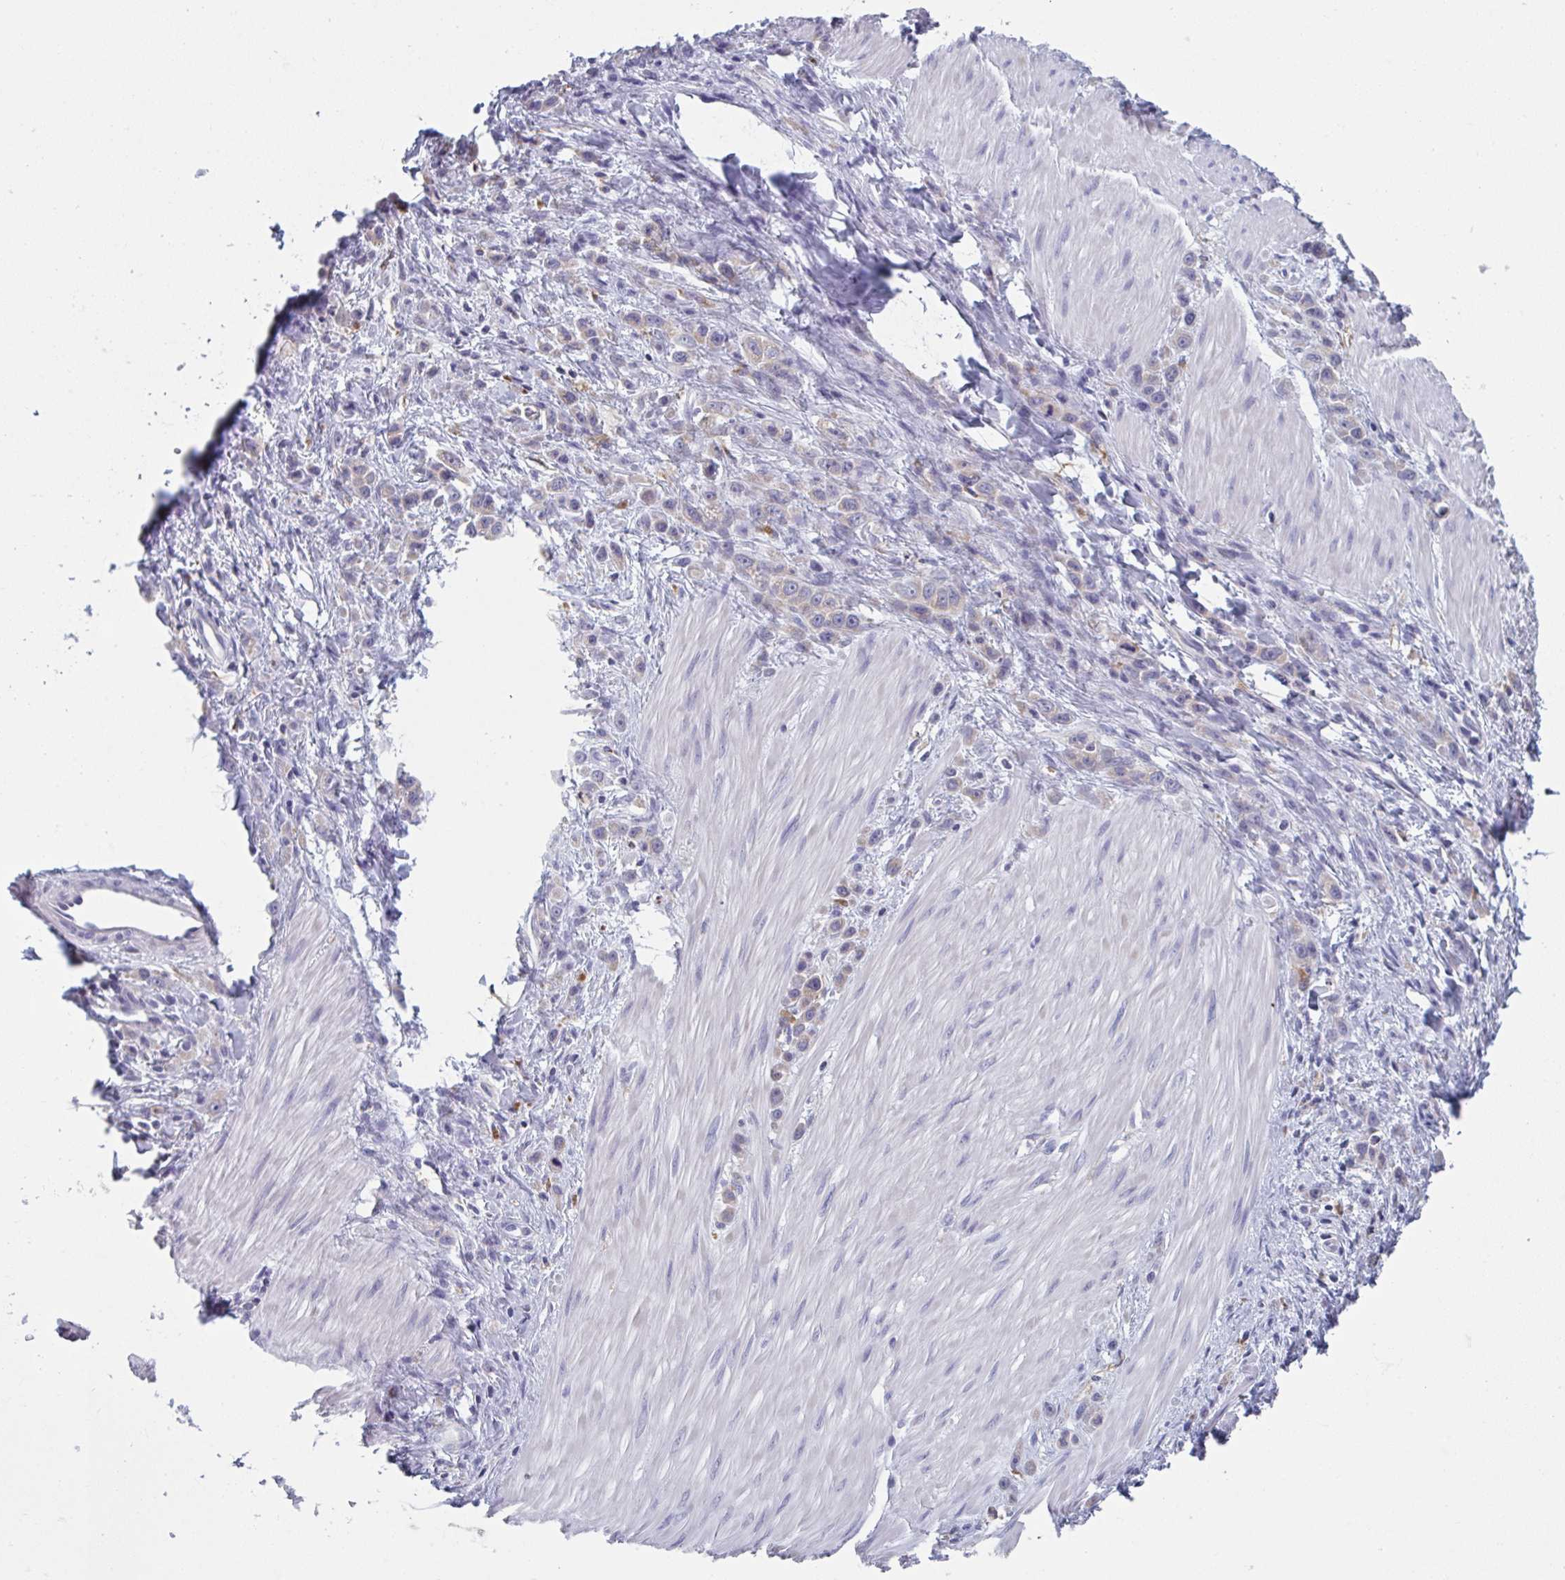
{"staining": {"intensity": "weak", "quantity": "<25%", "location": "cytoplasmic/membranous"}, "tissue": "stomach cancer", "cell_type": "Tumor cells", "image_type": "cancer", "snomed": [{"axis": "morphology", "description": "Adenocarcinoma, NOS"}, {"axis": "topography", "description": "Stomach"}], "caption": "Histopathology image shows no protein positivity in tumor cells of adenocarcinoma (stomach) tissue. The staining is performed using DAB (3,3'-diaminobenzidine) brown chromogen with nuclei counter-stained in using hematoxylin.", "gene": "NIPSNAP1", "patient": {"sex": "male", "age": 47}}